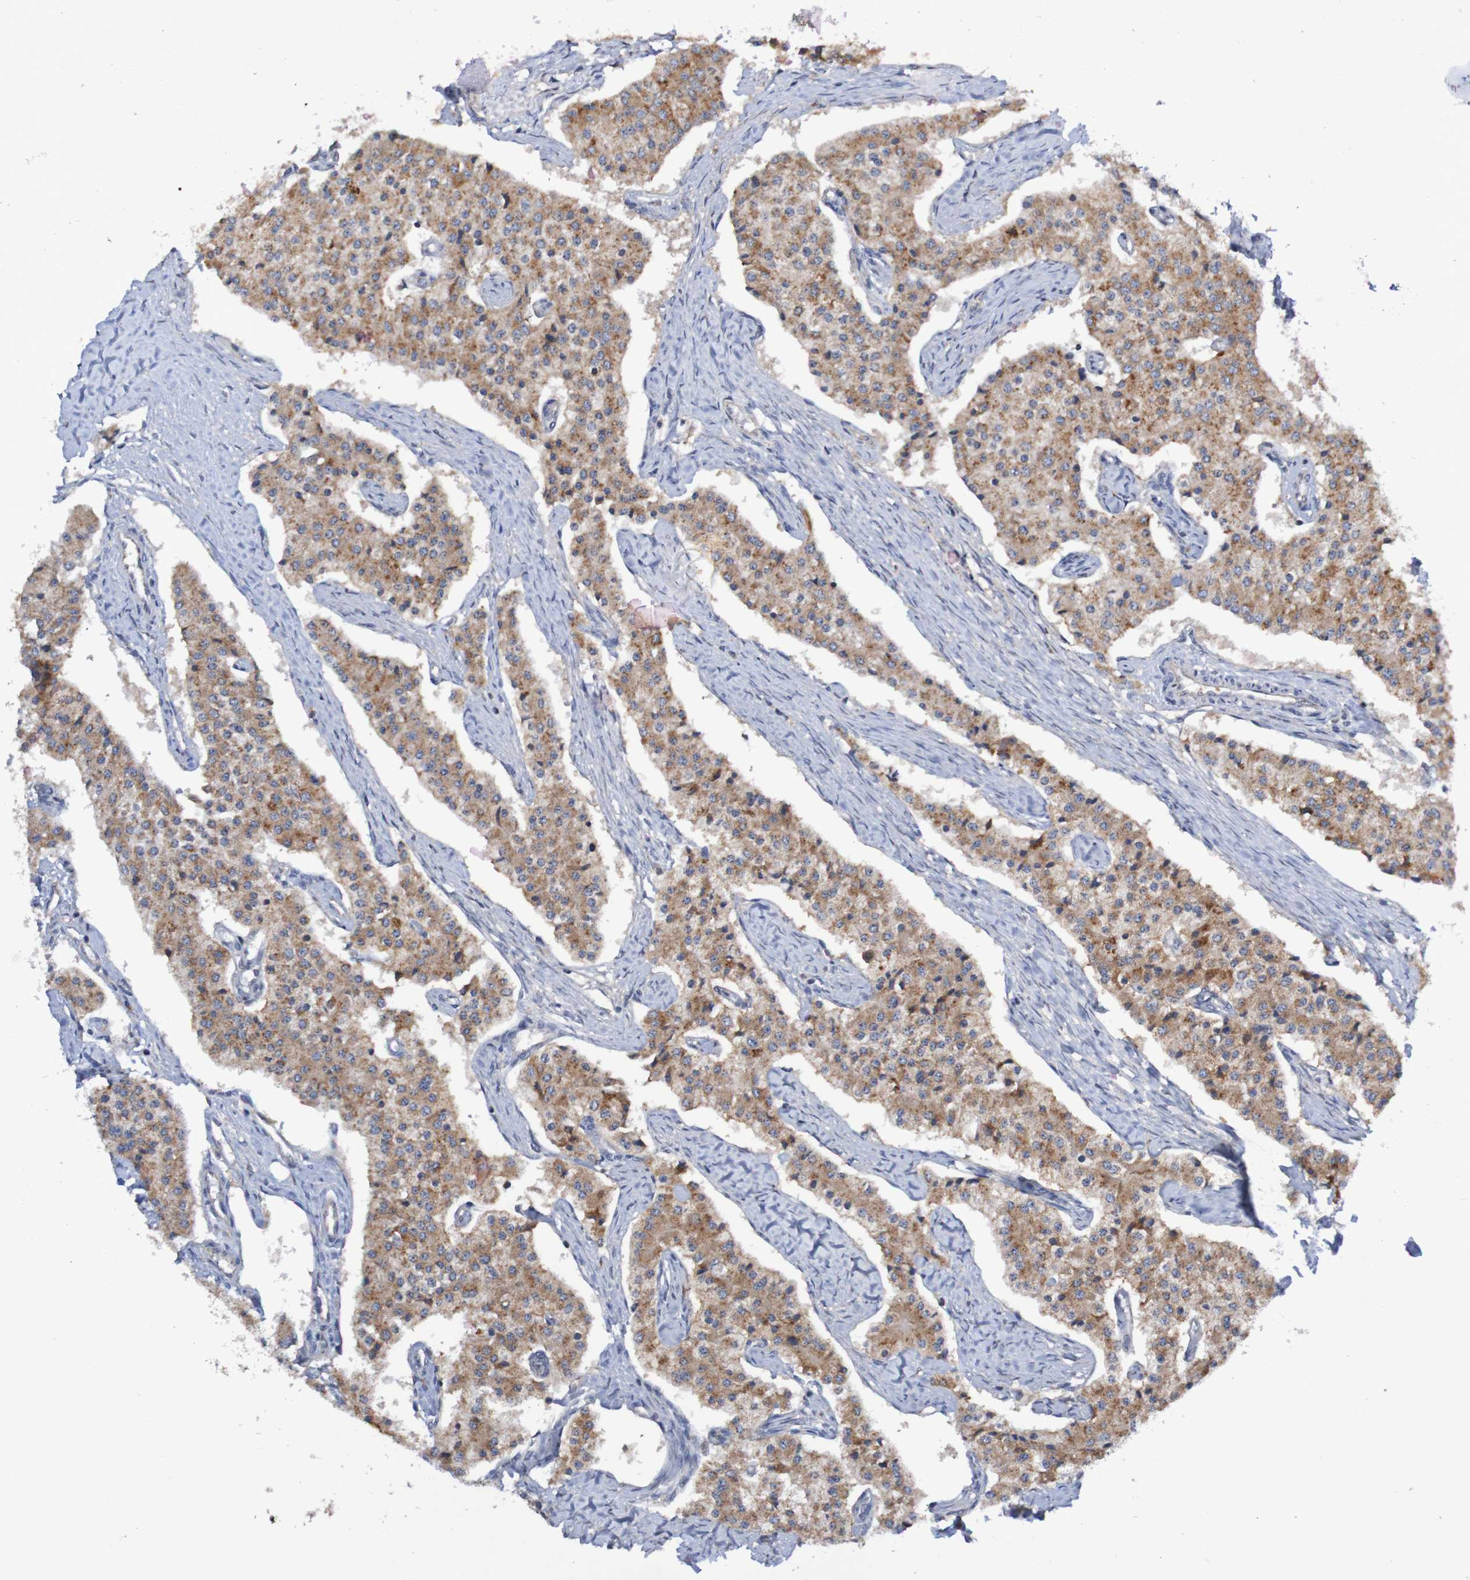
{"staining": {"intensity": "moderate", "quantity": ">75%", "location": "cytoplasmic/membranous"}, "tissue": "carcinoid", "cell_type": "Tumor cells", "image_type": "cancer", "snomed": [{"axis": "morphology", "description": "Carcinoid, malignant, NOS"}, {"axis": "topography", "description": "Colon"}], "caption": "Protein analysis of carcinoid tissue reveals moderate cytoplasmic/membranous staining in approximately >75% of tumor cells.", "gene": "LMBRD2", "patient": {"sex": "female", "age": 52}}